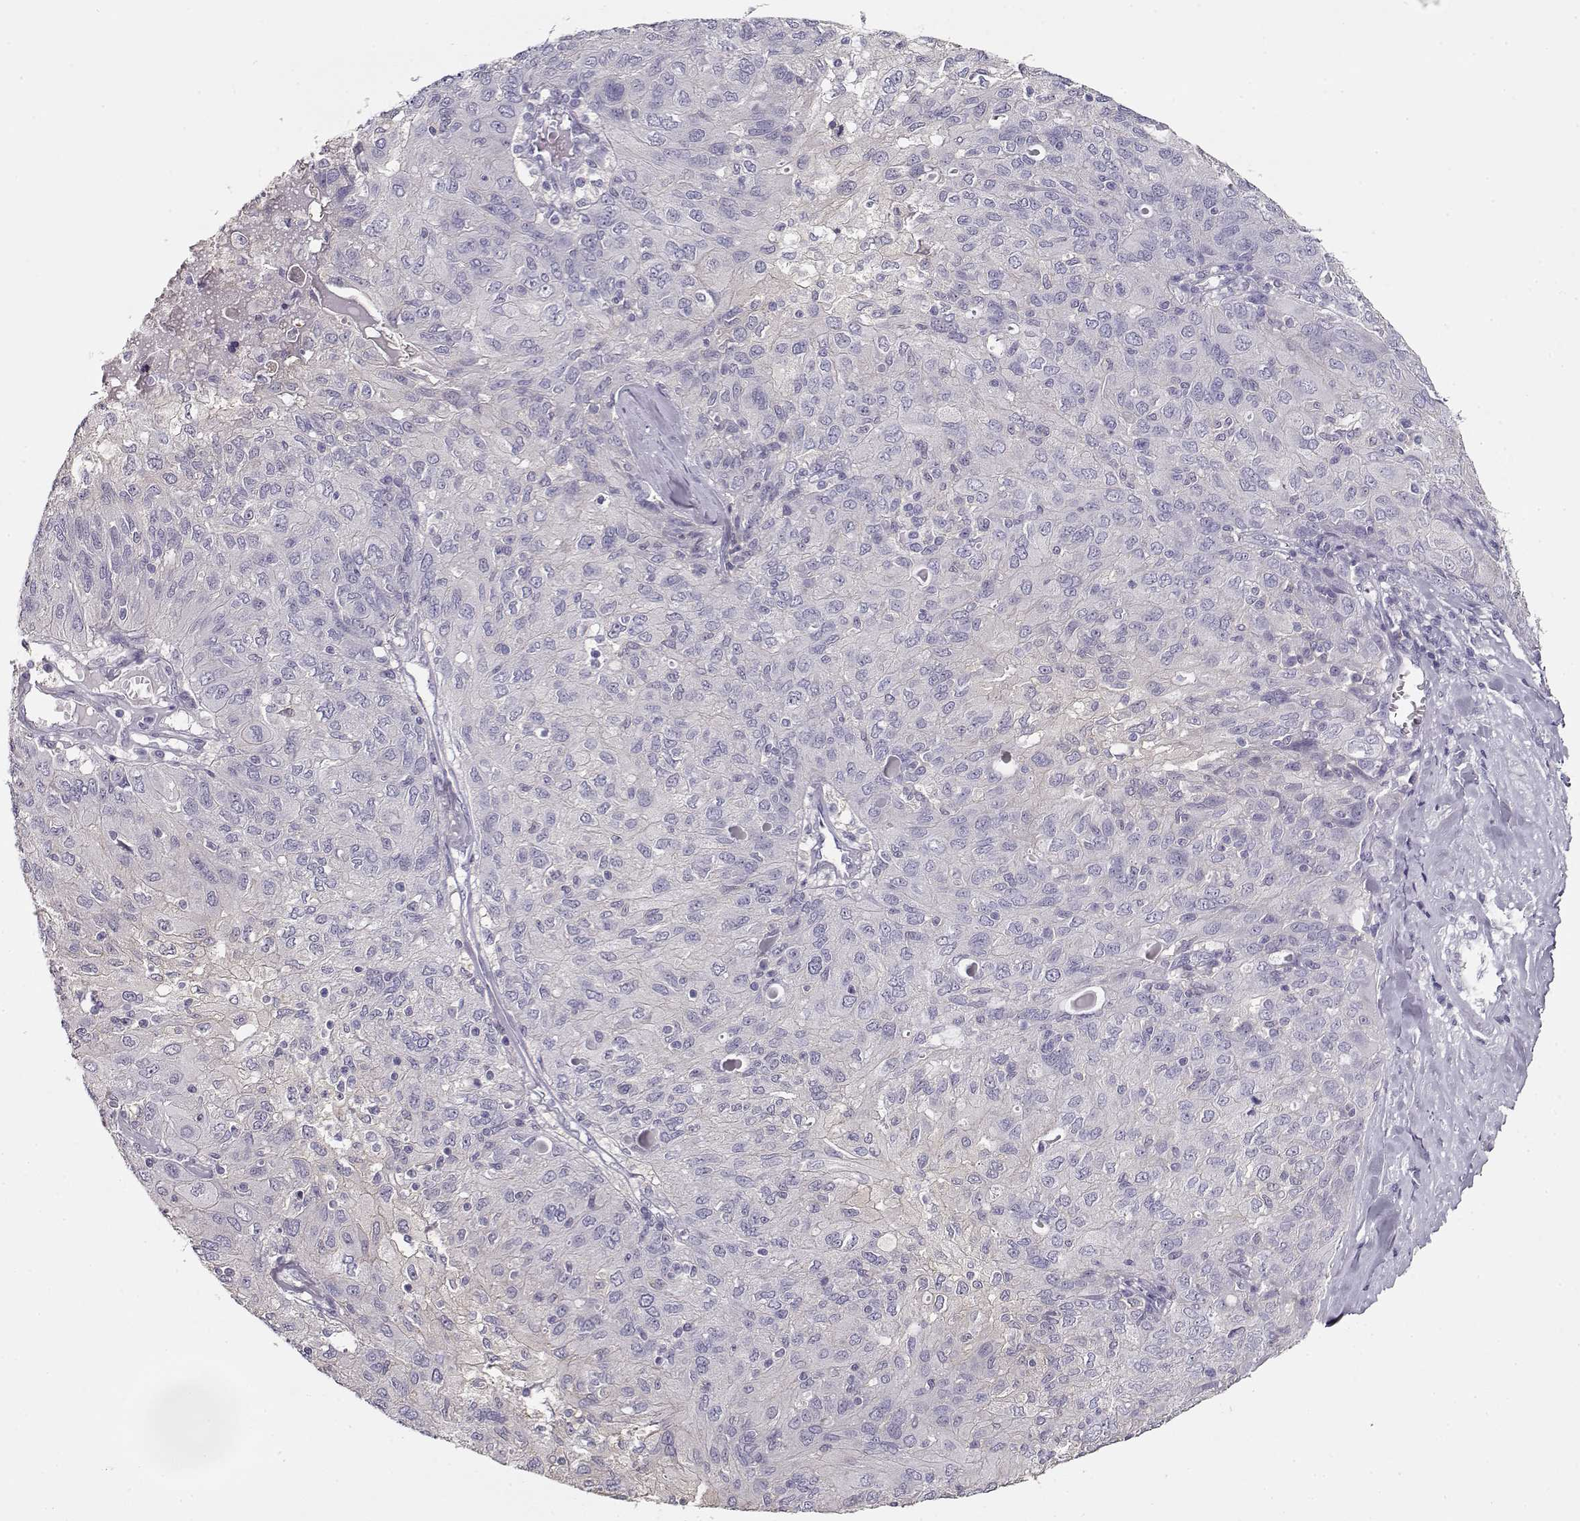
{"staining": {"intensity": "negative", "quantity": "none", "location": "none"}, "tissue": "ovarian cancer", "cell_type": "Tumor cells", "image_type": "cancer", "snomed": [{"axis": "morphology", "description": "Carcinoma, endometroid"}, {"axis": "topography", "description": "Ovary"}], "caption": "Ovarian cancer stained for a protein using immunohistochemistry (IHC) shows no positivity tumor cells.", "gene": "NDRG4", "patient": {"sex": "female", "age": 50}}